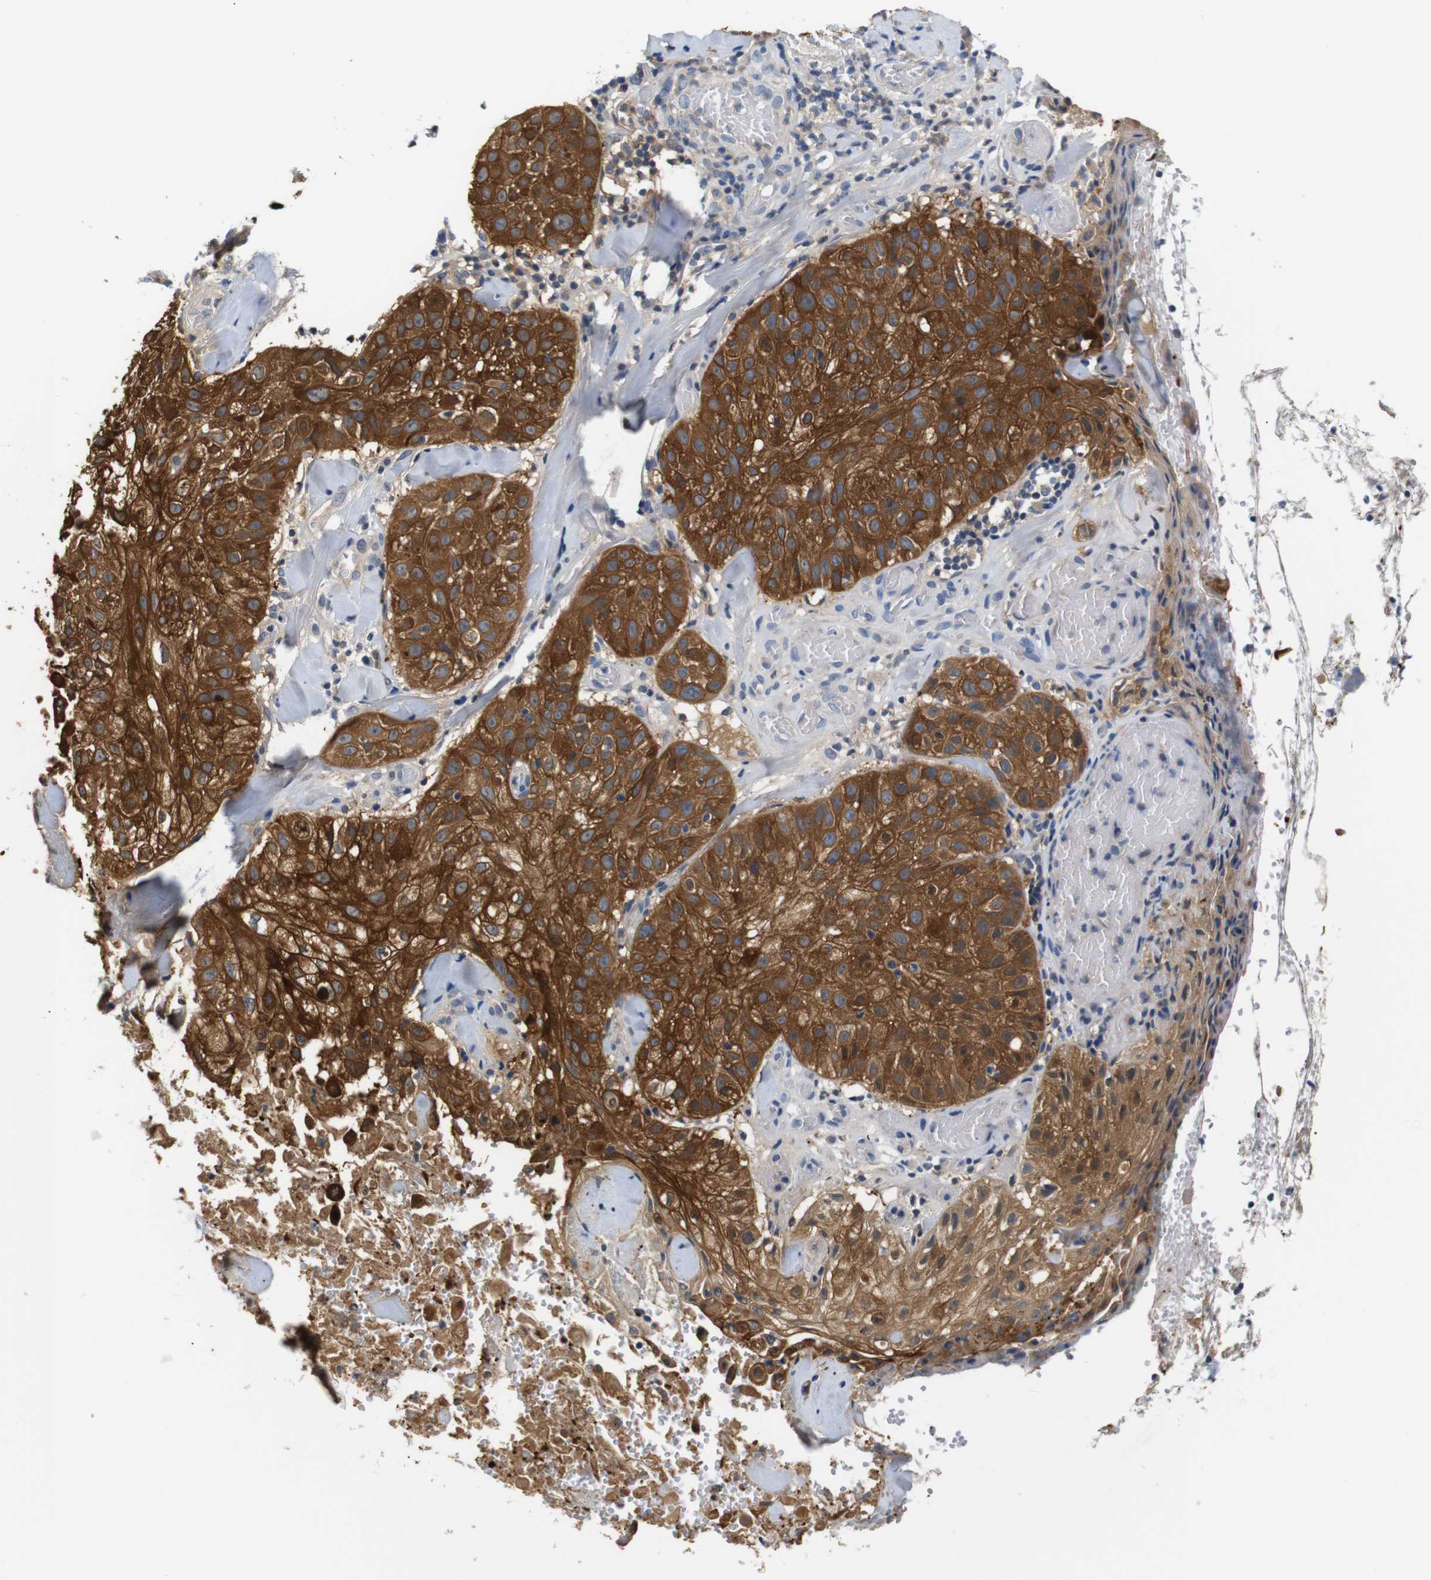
{"staining": {"intensity": "strong", "quantity": ">75%", "location": "cytoplasmic/membranous,nuclear"}, "tissue": "skin cancer", "cell_type": "Tumor cells", "image_type": "cancer", "snomed": [{"axis": "morphology", "description": "Squamous cell carcinoma, NOS"}, {"axis": "topography", "description": "Skin"}], "caption": "Immunohistochemistry of skin cancer (squamous cell carcinoma) reveals high levels of strong cytoplasmic/membranous and nuclear expression in about >75% of tumor cells. (IHC, brightfield microscopy, high magnification).", "gene": "SFN", "patient": {"sex": "male", "age": 86}}